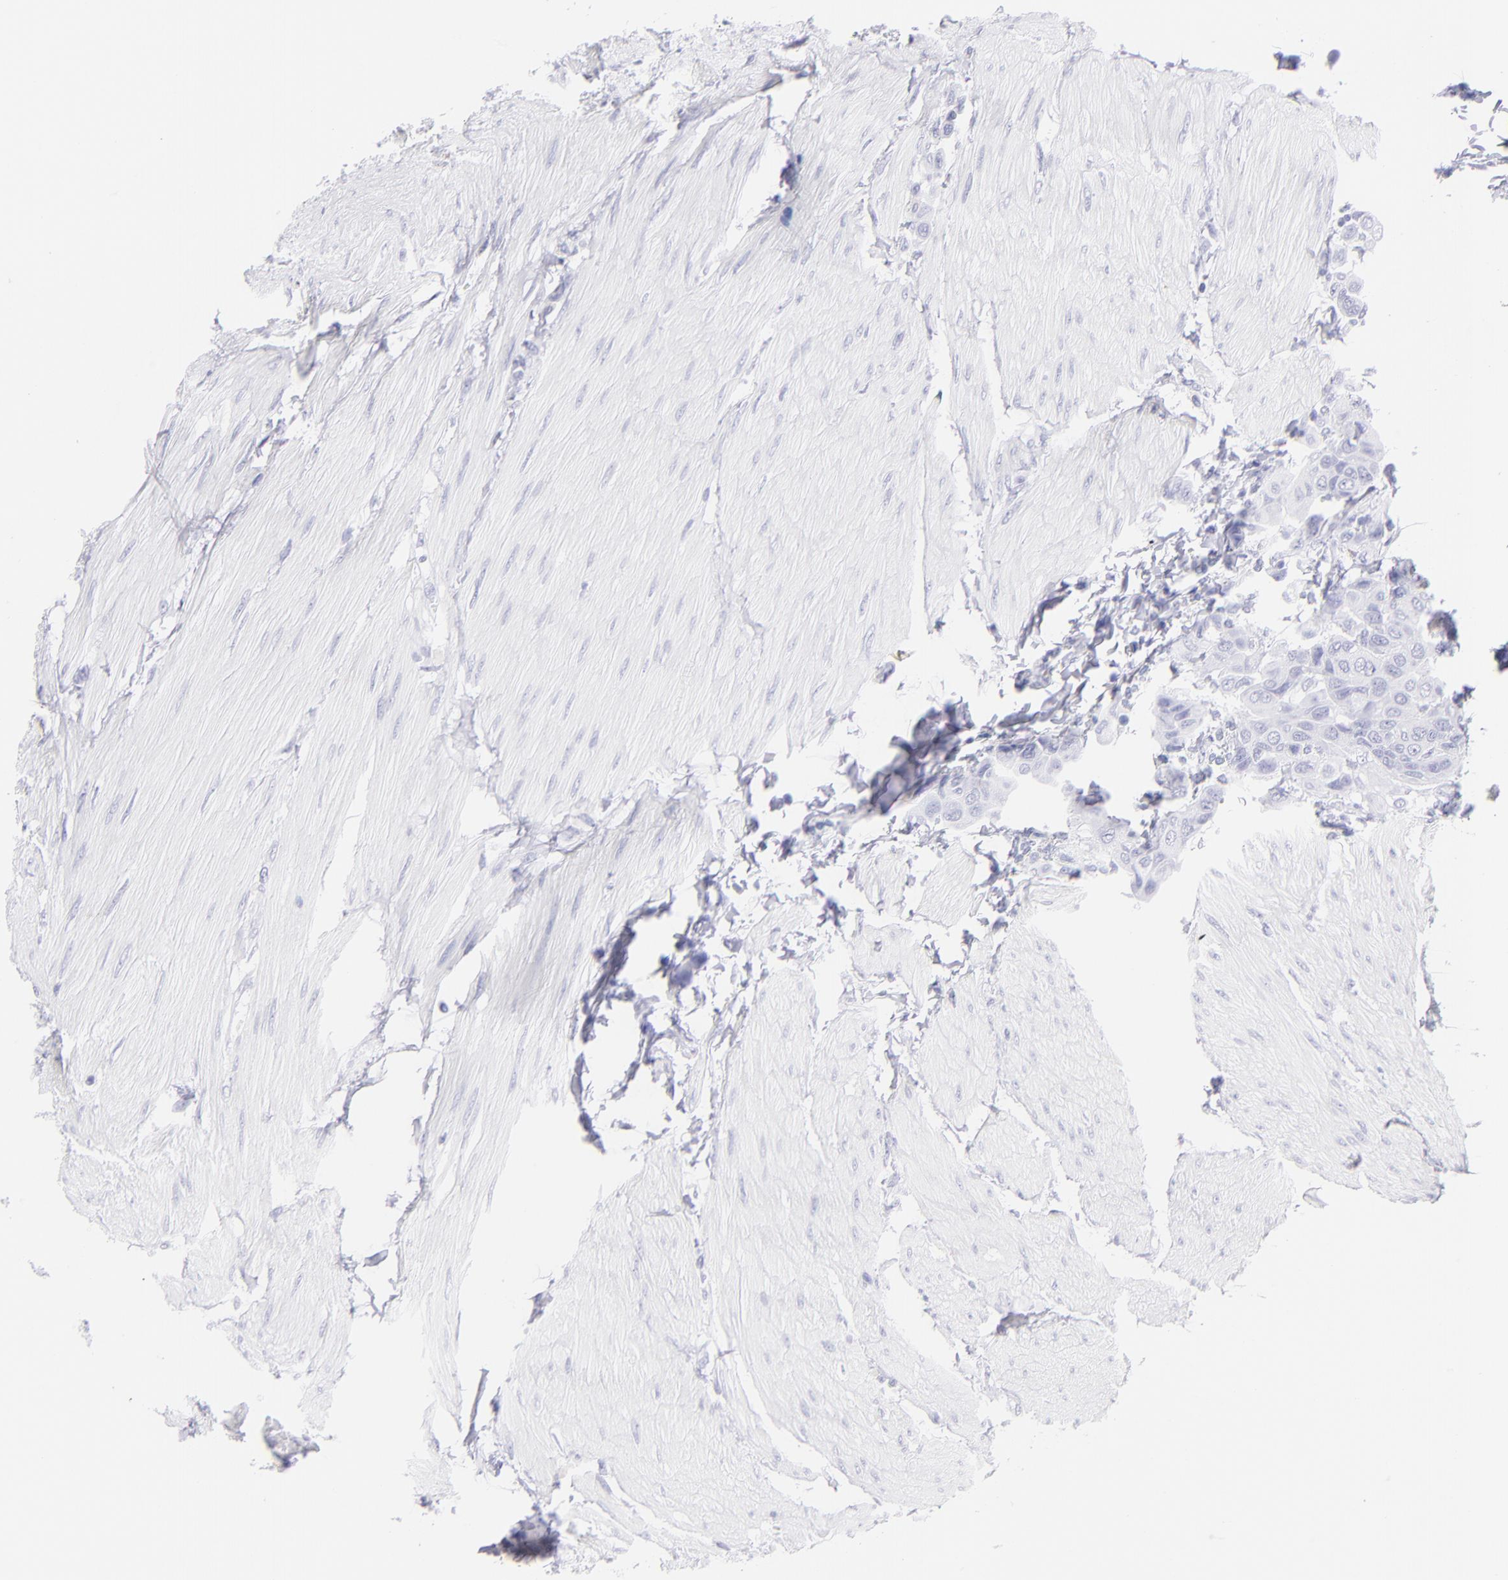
{"staining": {"intensity": "negative", "quantity": "none", "location": "none"}, "tissue": "urothelial cancer", "cell_type": "Tumor cells", "image_type": "cancer", "snomed": [{"axis": "morphology", "description": "Urothelial carcinoma, High grade"}, {"axis": "topography", "description": "Urinary bladder"}], "caption": "Protein analysis of urothelial cancer shows no significant positivity in tumor cells.", "gene": "CNP", "patient": {"sex": "male", "age": 50}}